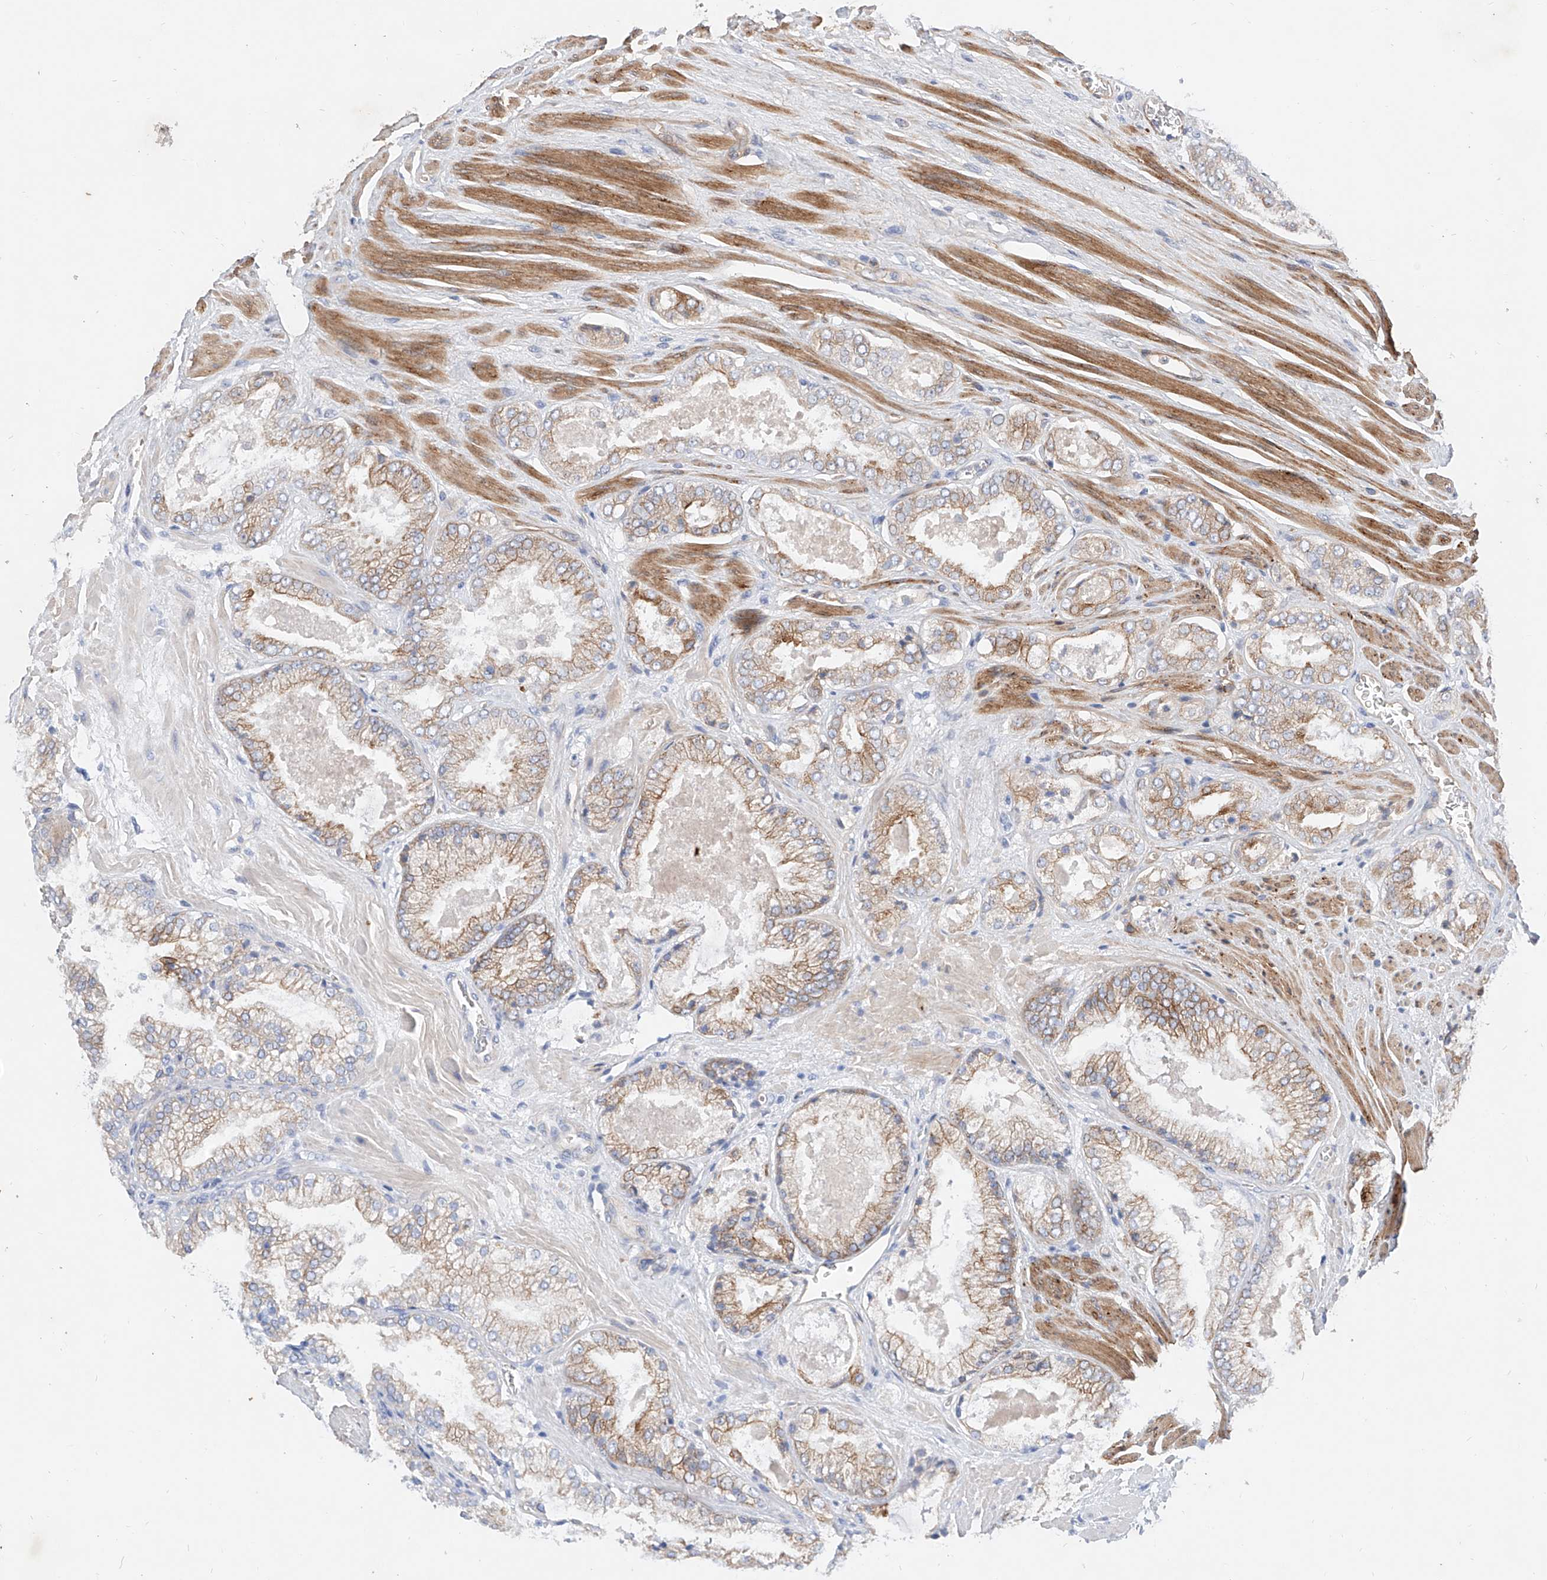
{"staining": {"intensity": "moderate", "quantity": ">75%", "location": "cytoplasmic/membranous"}, "tissue": "prostate cancer", "cell_type": "Tumor cells", "image_type": "cancer", "snomed": [{"axis": "morphology", "description": "Adenocarcinoma, High grade"}, {"axis": "topography", "description": "Prostate"}], "caption": "Moderate cytoplasmic/membranous expression for a protein is identified in approximately >75% of tumor cells of prostate cancer (high-grade adenocarcinoma) using immunohistochemistry.", "gene": "SBSPON", "patient": {"sex": "male", "age": 58}}